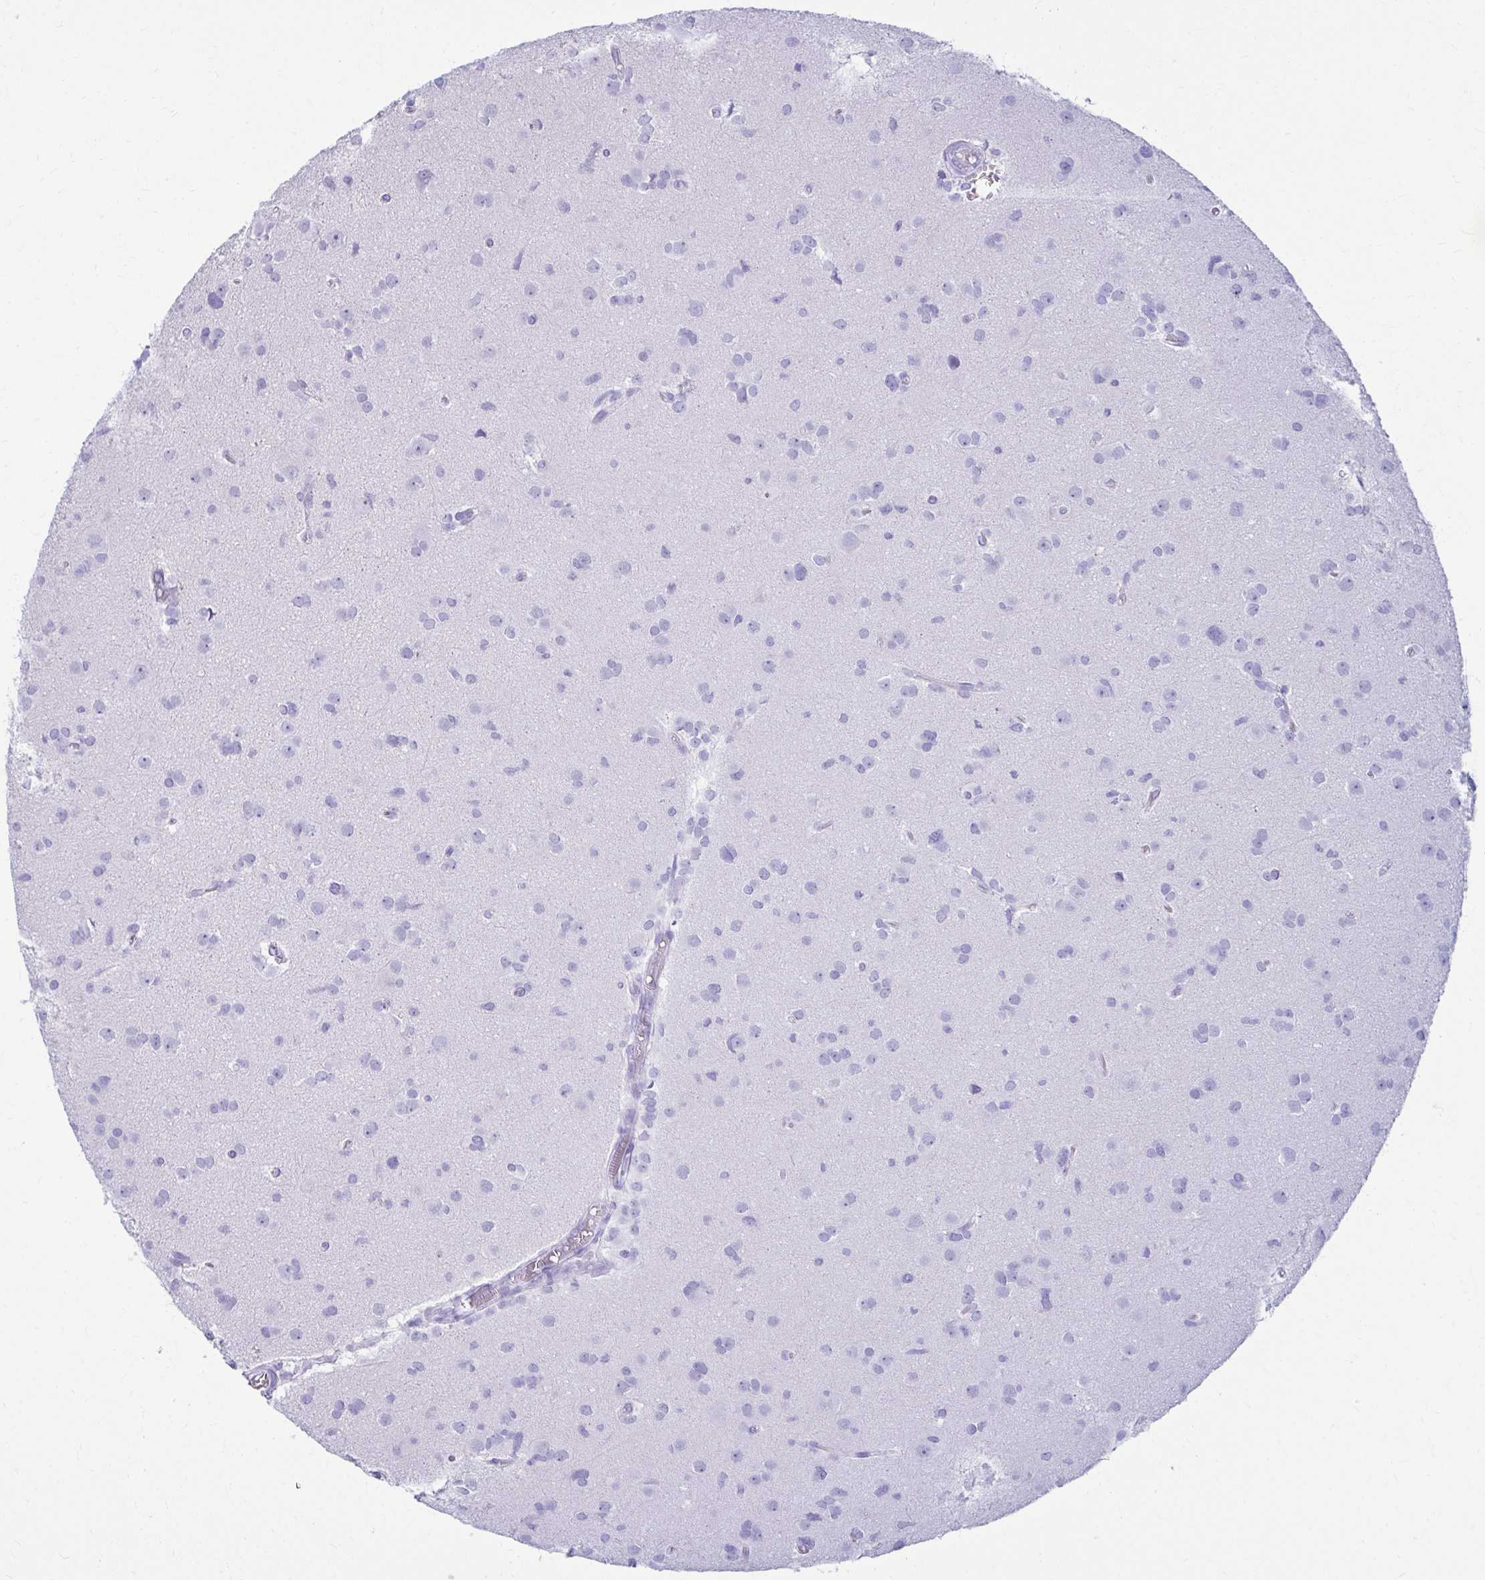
{"staining": {"intensity": "negative", "quantity": "none", "location": "none"}, "tissue": "glioma", "cell_type": "Tumor cells", "image_type": "cancer", "snomed": [{"axis": "morphology", "description": "Glioma, malignant, High grade"}, {"axis": "topography", "description": "Brain"}], "caption": "Tumor cells show no significant staining in glioma.", "gene": "ATP4B", "patient": {"sex": "male", "age": 23}}